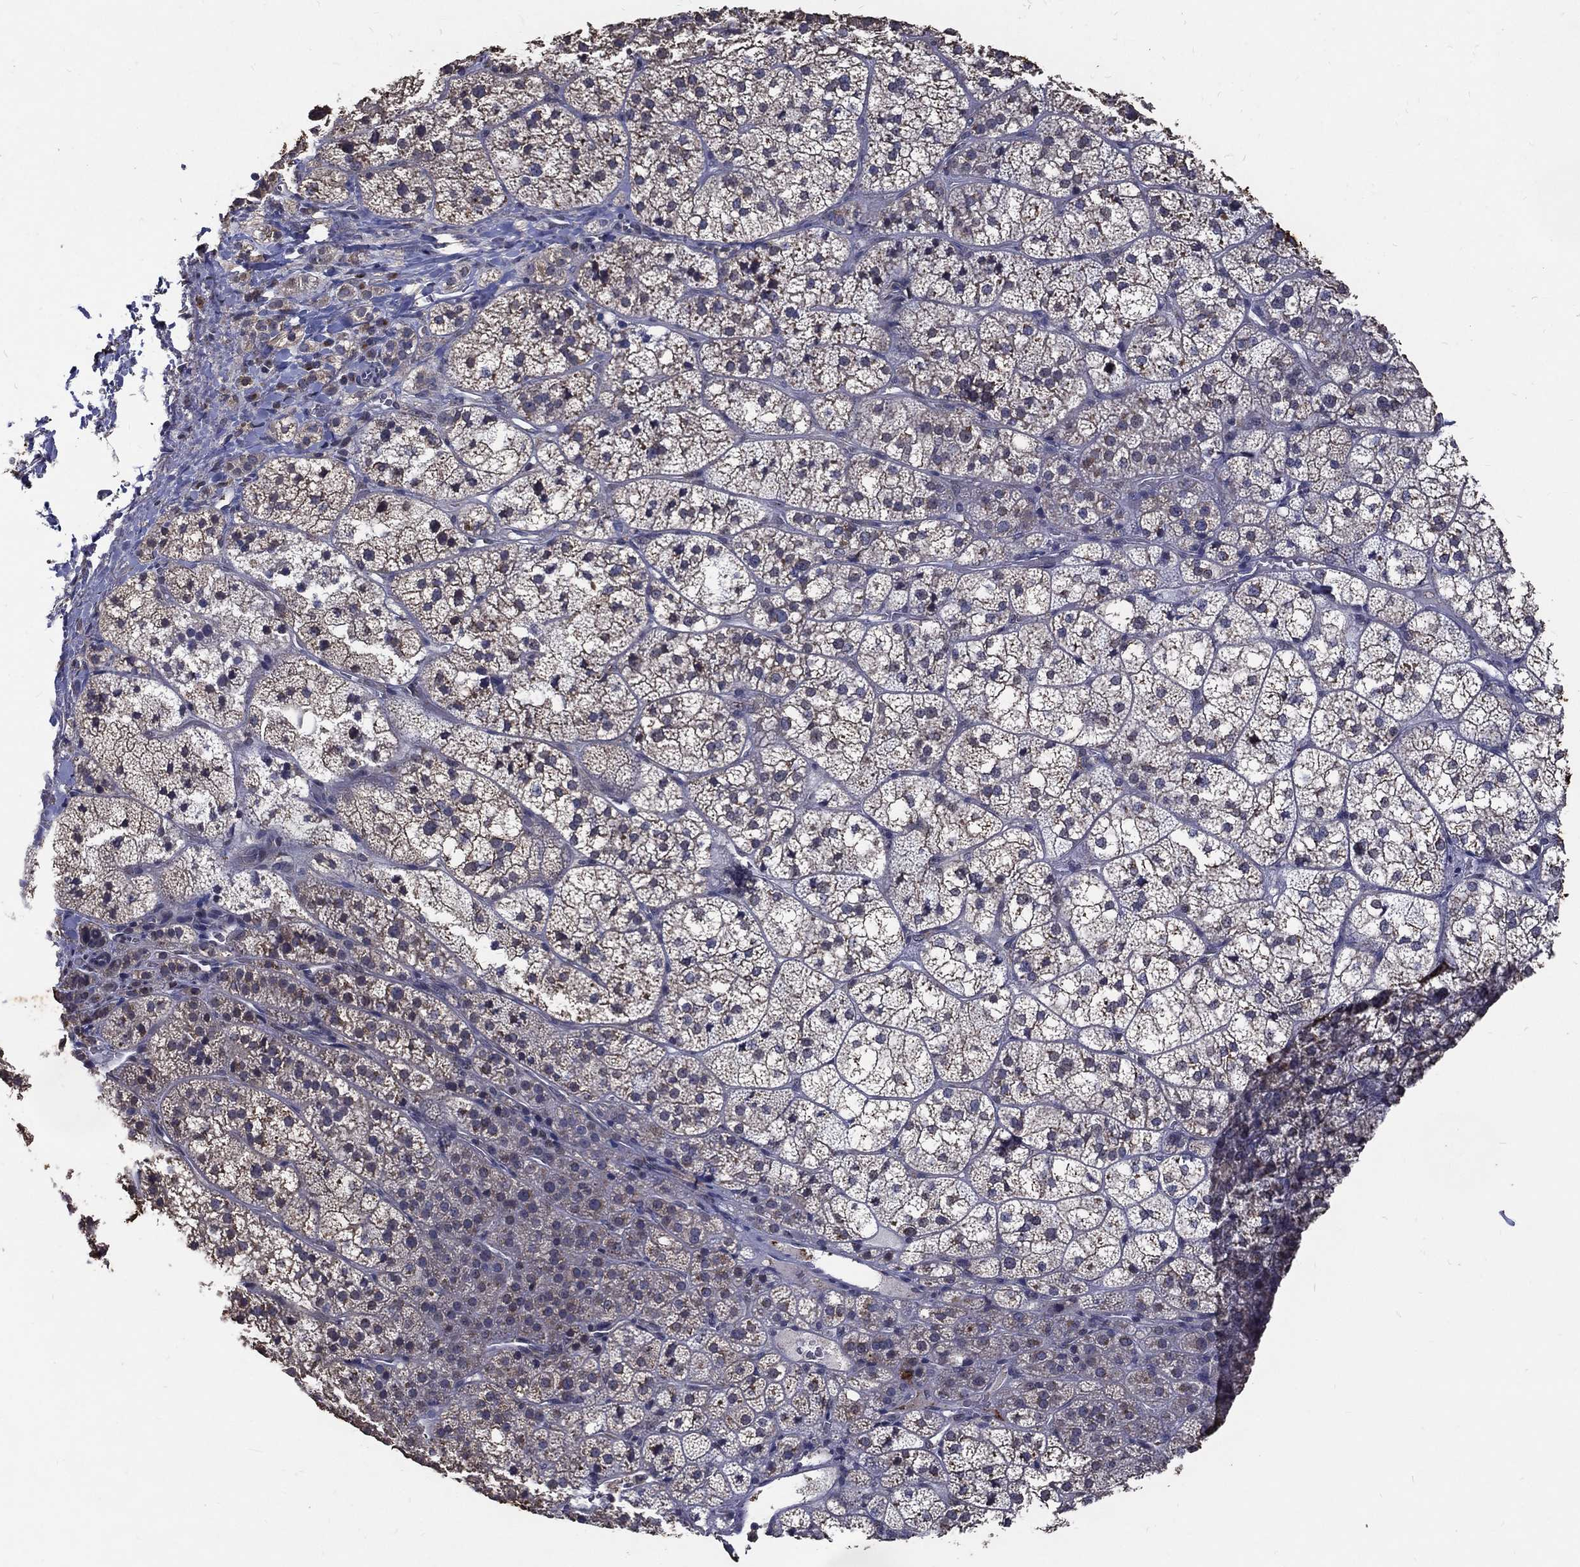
{"staining": {"intensity": "strong", "quantity": "<25%", "location": "cytoplasmic/membranous"}, "tissue": "adrenal gland", "cell_type": "Glandular cells", "image_type": "normal", "snomed": [{"axis": "morphology", "description": "Normal tissue, NOS"}, {"axis": "topography", "description": "Adrenal gland"}], "caption": "Immunohistochemical staining of unremarkable adrenal gland shows medium levels of strong cytoplasmic/membranous staining in about <25% of glandular cells.", "gene": "GPR183", "patient": {"sex": "female", "age": 60}}